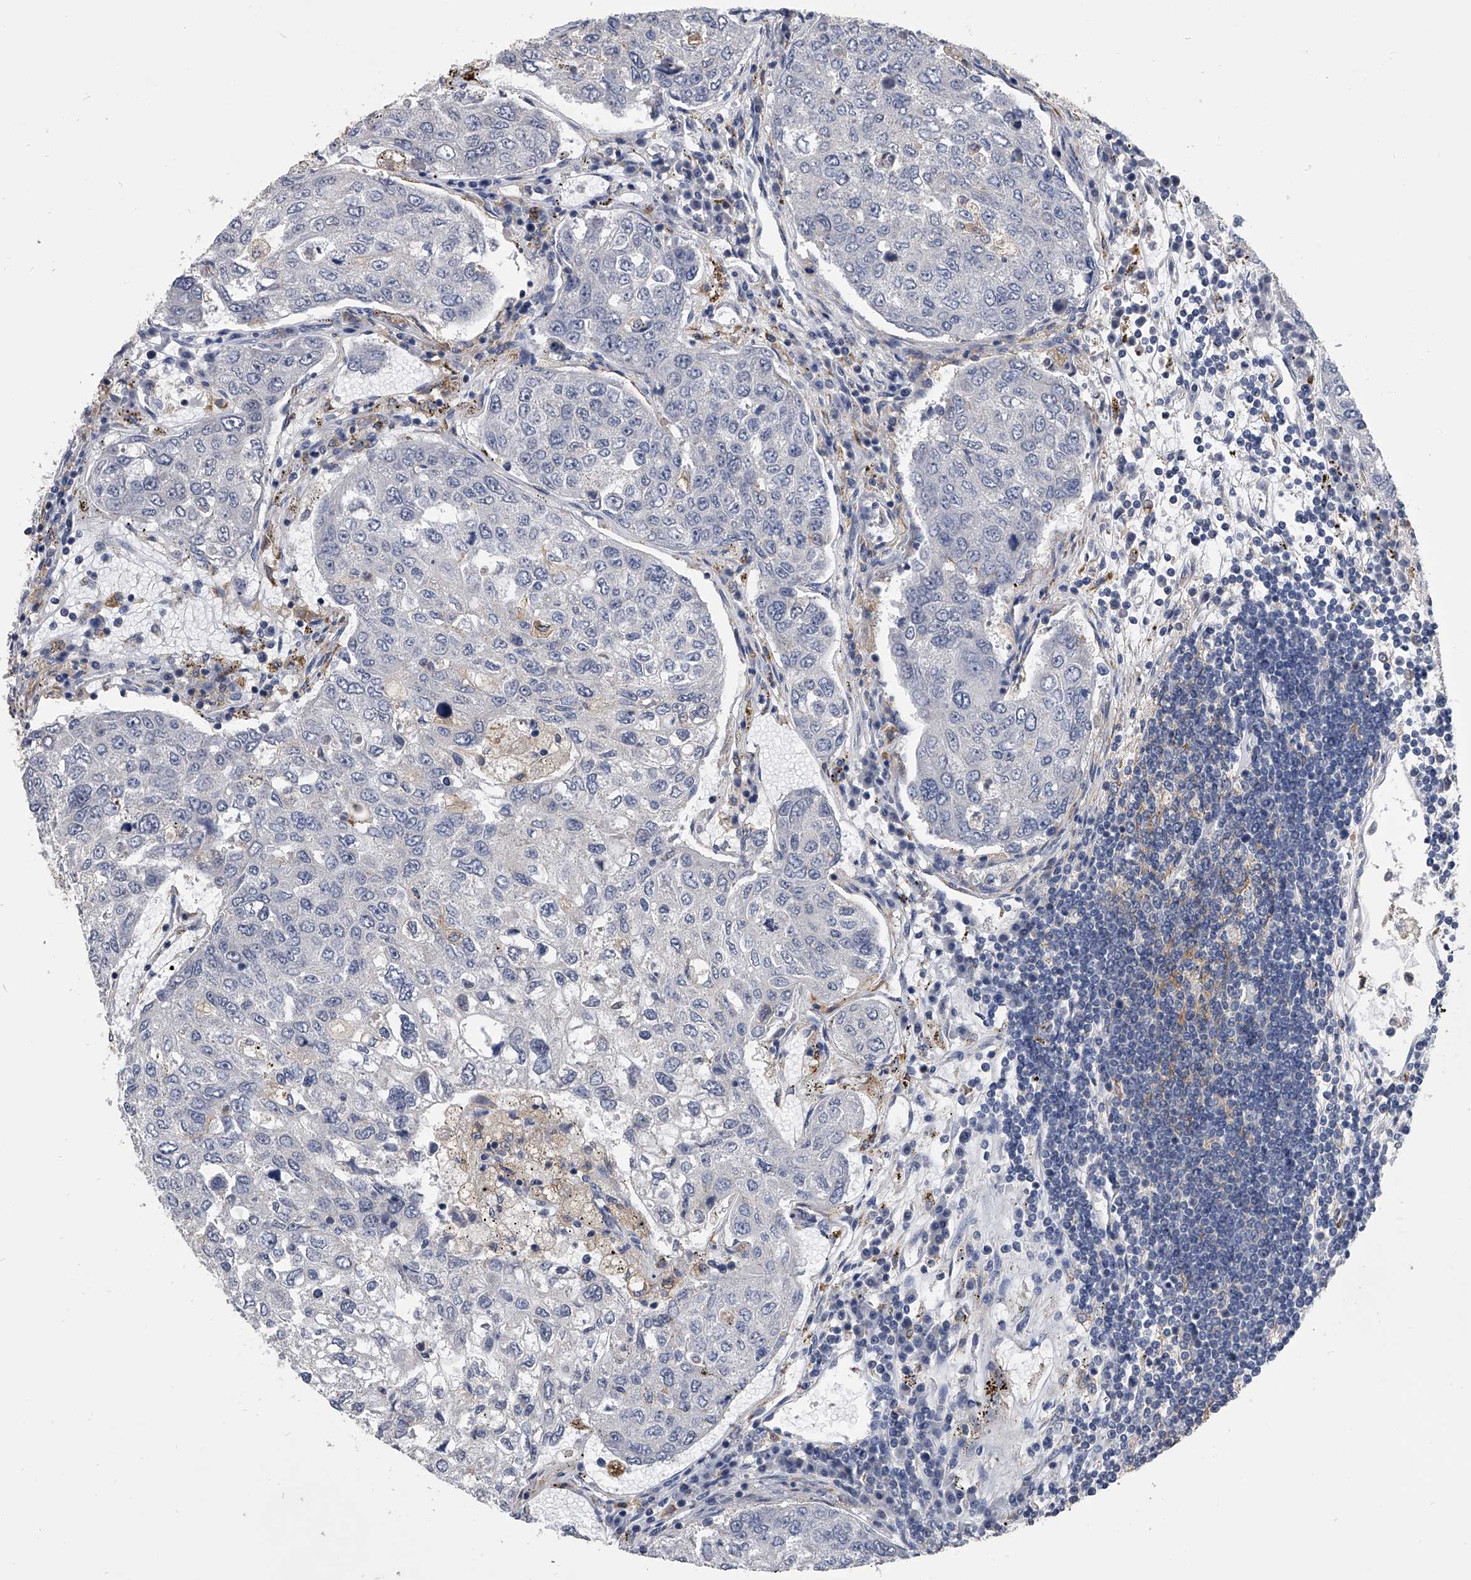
{"staining": {"intensity": "negative", "quantity": "none", "location": "none"}, "tissue": "urothelial cancer", "cell_type": "Tumor cells", "image_type": "cancer", "snomed": [{"axis": "morphology", "description": "Urothelial carcinoma, High grade"}, {"axis": "topography", "description": "Lymph node"}, {"axis": "topography", "description": "Urinary bladder"}], "caption": "Image shows no significant protein staining in tumor cells of urothelial cancer.", "gene": "MAP4K3", "patient": {"sex": "male", "age": 51}}